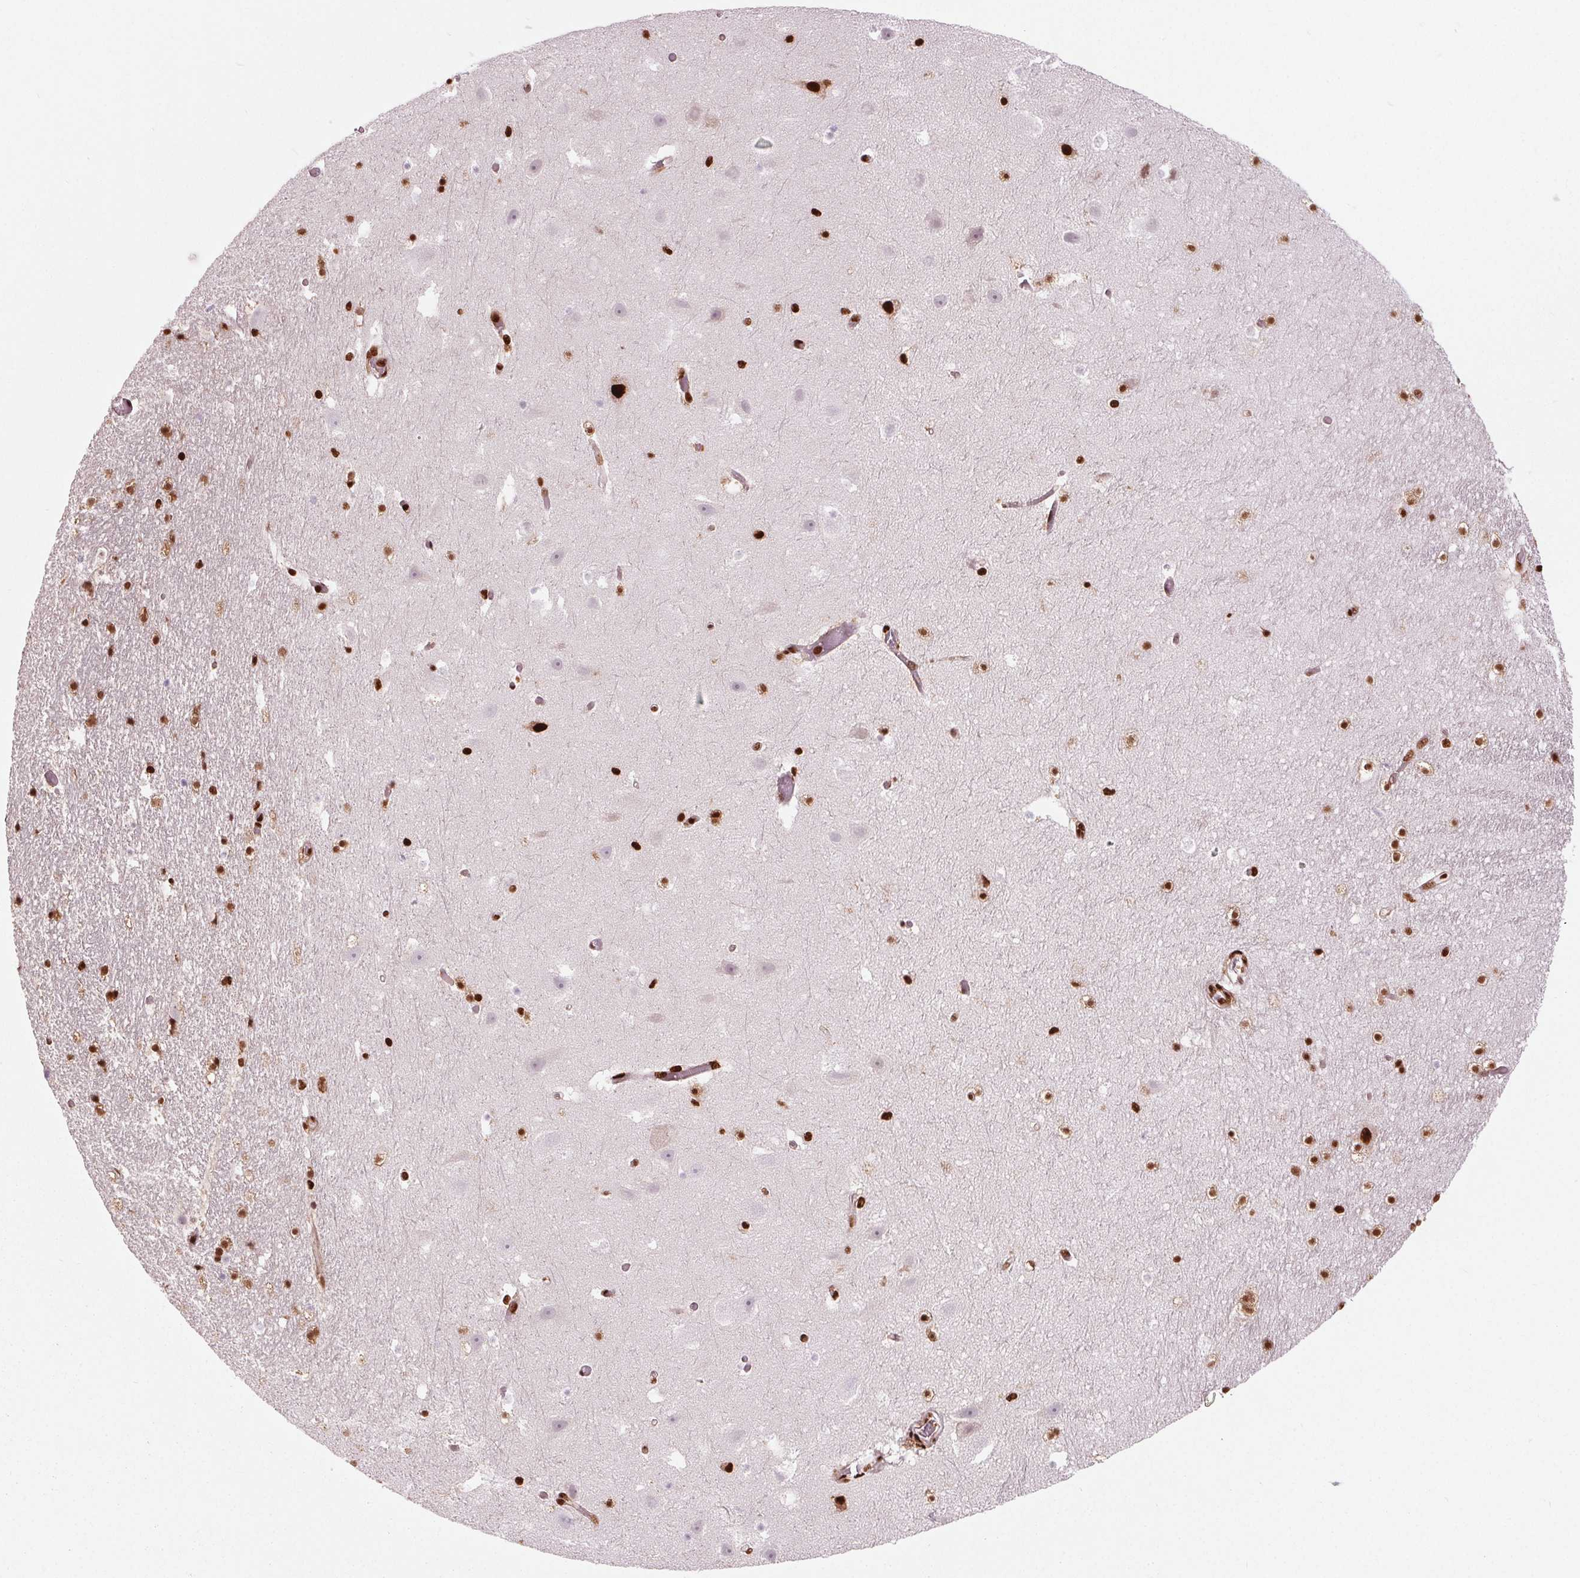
{"staining": {"intensity": "strong", "quantity": "25%-75%", "location": "nuclear"}, "tissue": "hippocampus", "cell_type": "Glial cells", "image_type": "normal", "snomed": [{"axis": "morphology", "description": "Normal tissue, NOS"}, {"axis": "topography", "description": "Hippocampus"}], "caption": "A brown stain labels strong nuclear staining of a protein in glial cells of unremarkable hippocampus. The staining was performed using DAB to visualize the protein expression in brown, while the nuclei were stained in blue with hematoxylin (Magnification: 20x).", "gene": "BRD4", "patient": {"sex": "male", "age": 26}}